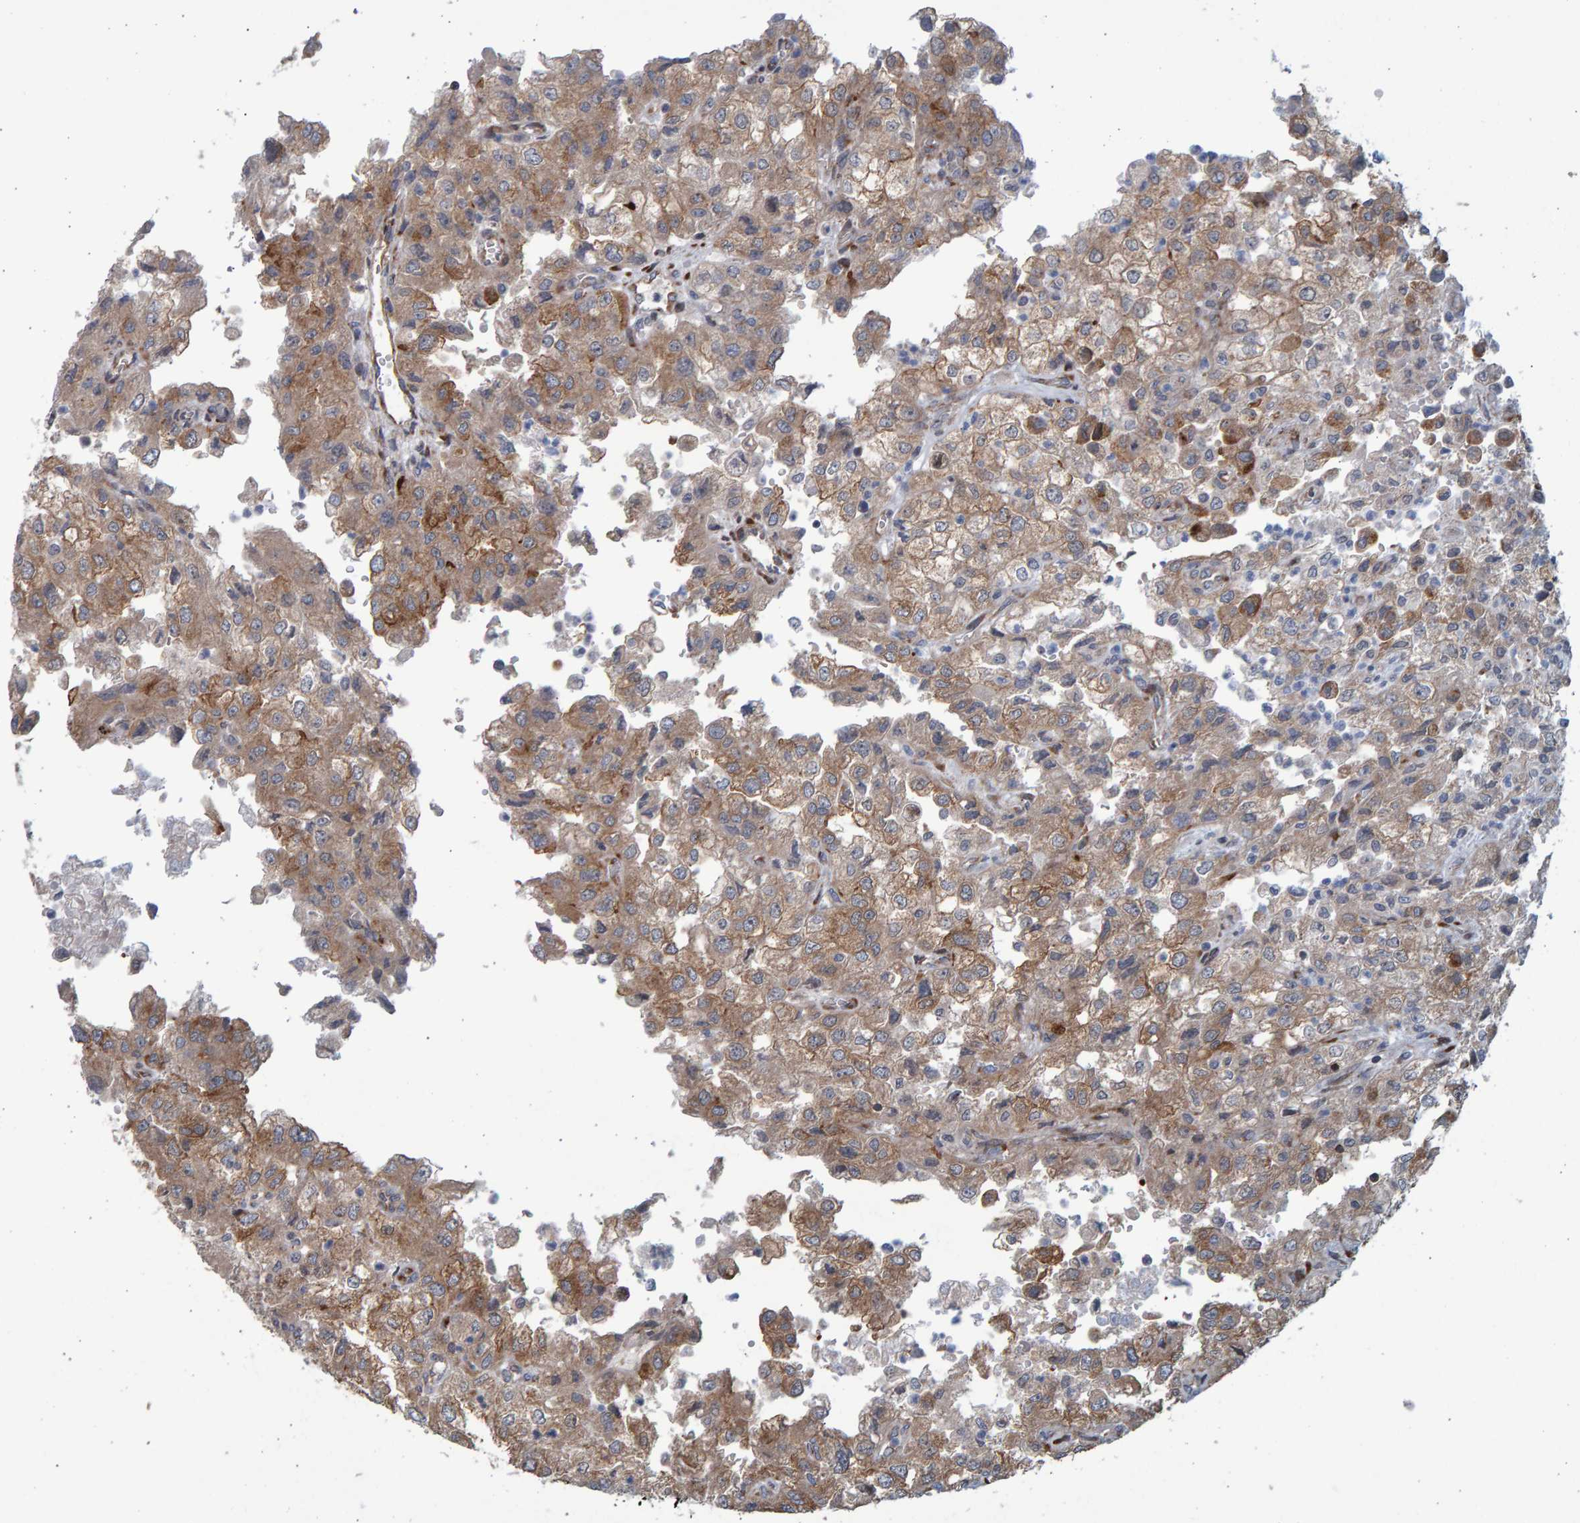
{"staining": {"intensity": "weak", "quantity": ">75%", "location": "cytoplasmic/membranous"}, "tissue": "renal cancer", "cell_type": "Tumor cells", "image_type": "cancer", "snomed": [{"axis": "morphology", "description": "Adenocarcinoma, NOS"}, {"axis": "topography", "description": "Kidney"}], "caption": "Immunohistochemical staining of renal adenocarcinoma exhibits low levels of weak cytoplasmic/membranous positivity in approximately >75% of tumor cells. The staining is performed using DAB (3,3'-diaminobenzidine) brown chromogen to label protein expression. The nuclei are counter-stained blue using hematoxylin.", "gene": "LRBA", "patient": {"sex": "female", "age": 54}}